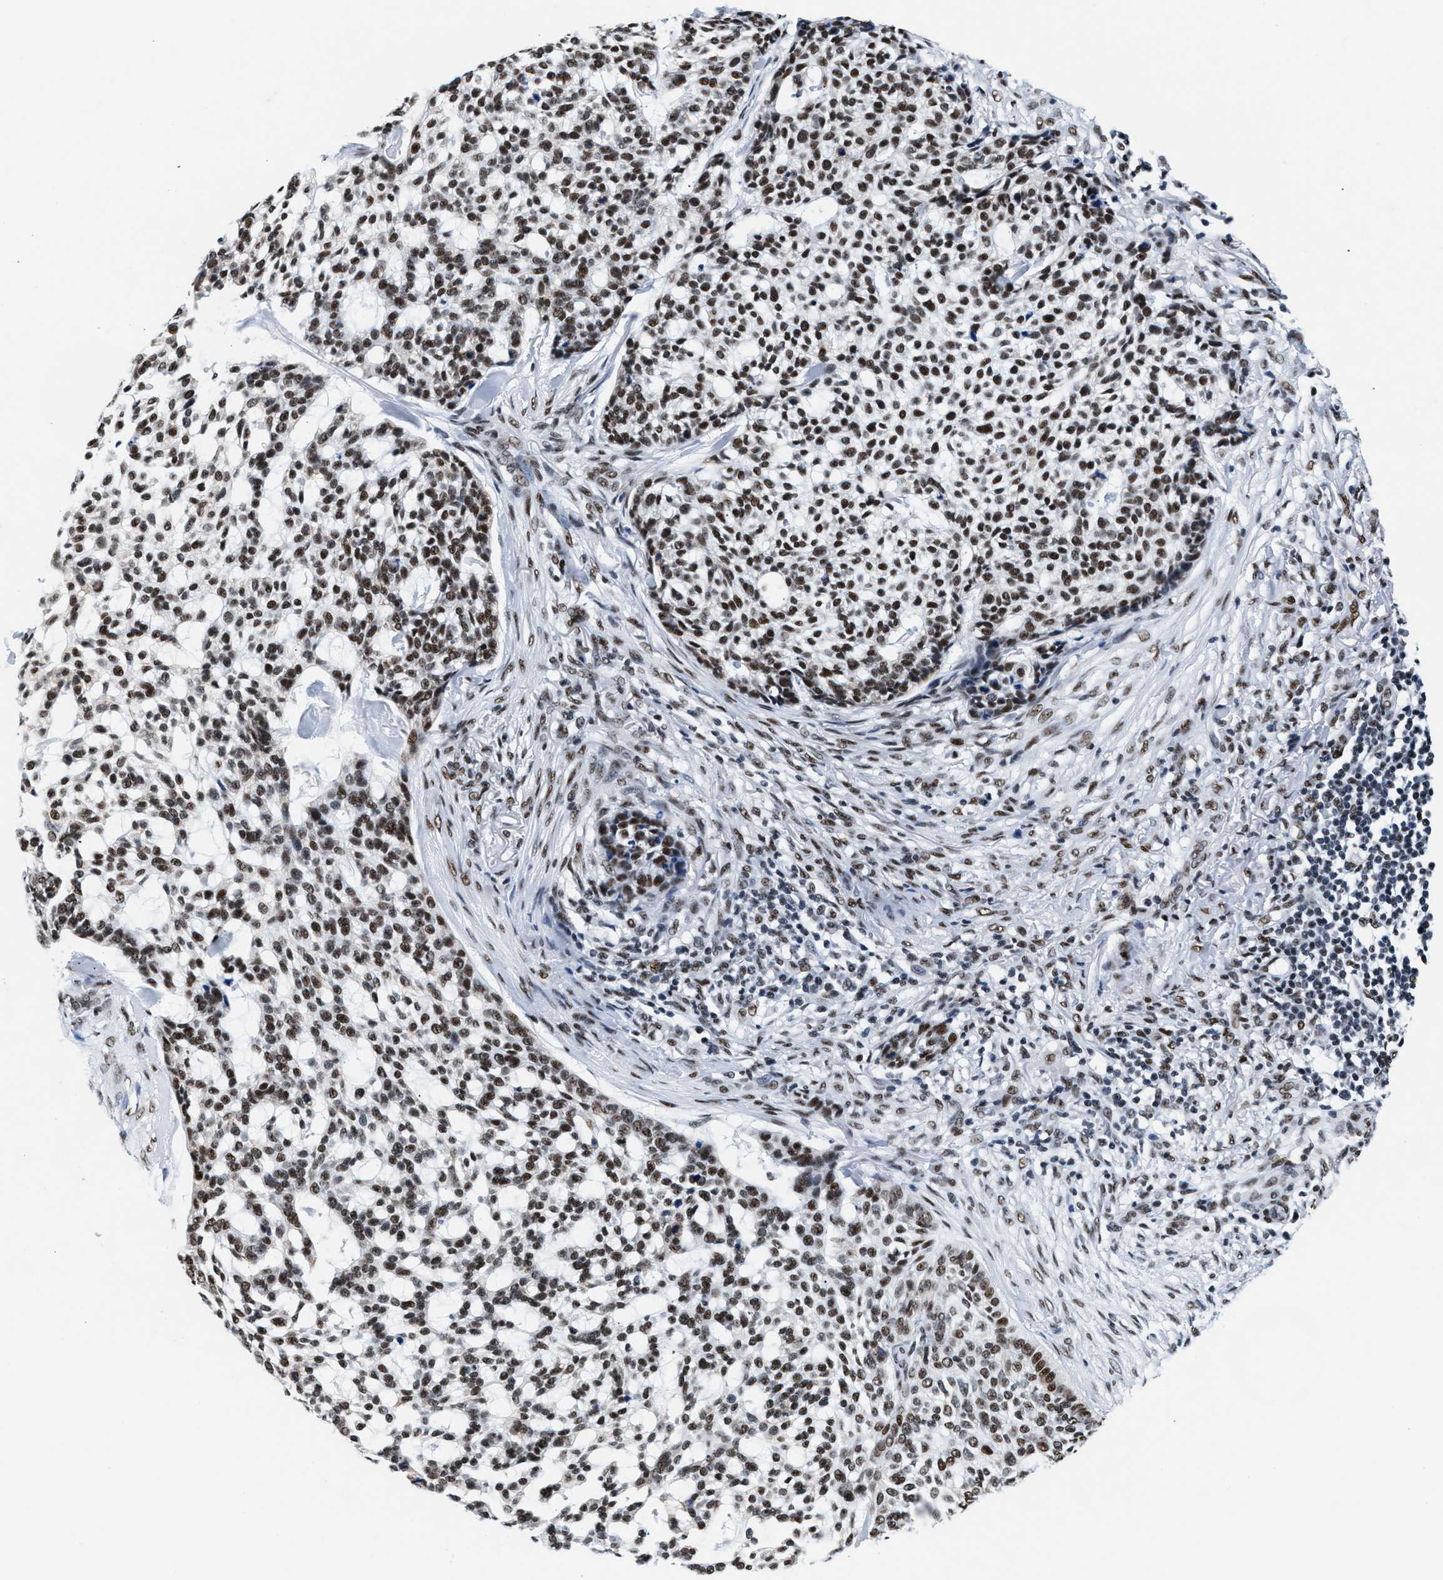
{"staining": {"intensity": "strong", "quantity": ">75%", "location": "nuclear"}, "tissue": "skin cancer", "cell_type": "Tumor cells", "image_type": "cancer", "snomed": [{"axis": "morphology", "description": "Basal cell carcinoma"}, {"axis": "topography", "description": "Skin"}], "caption": "Immunohistochemical staining of skin basal cell carcinoma shows high levels of strong nuclear positivity in approximately >75% of tumor cells.", "gene": "RAD50", "patient": {"sex": "female", "age": 64}}